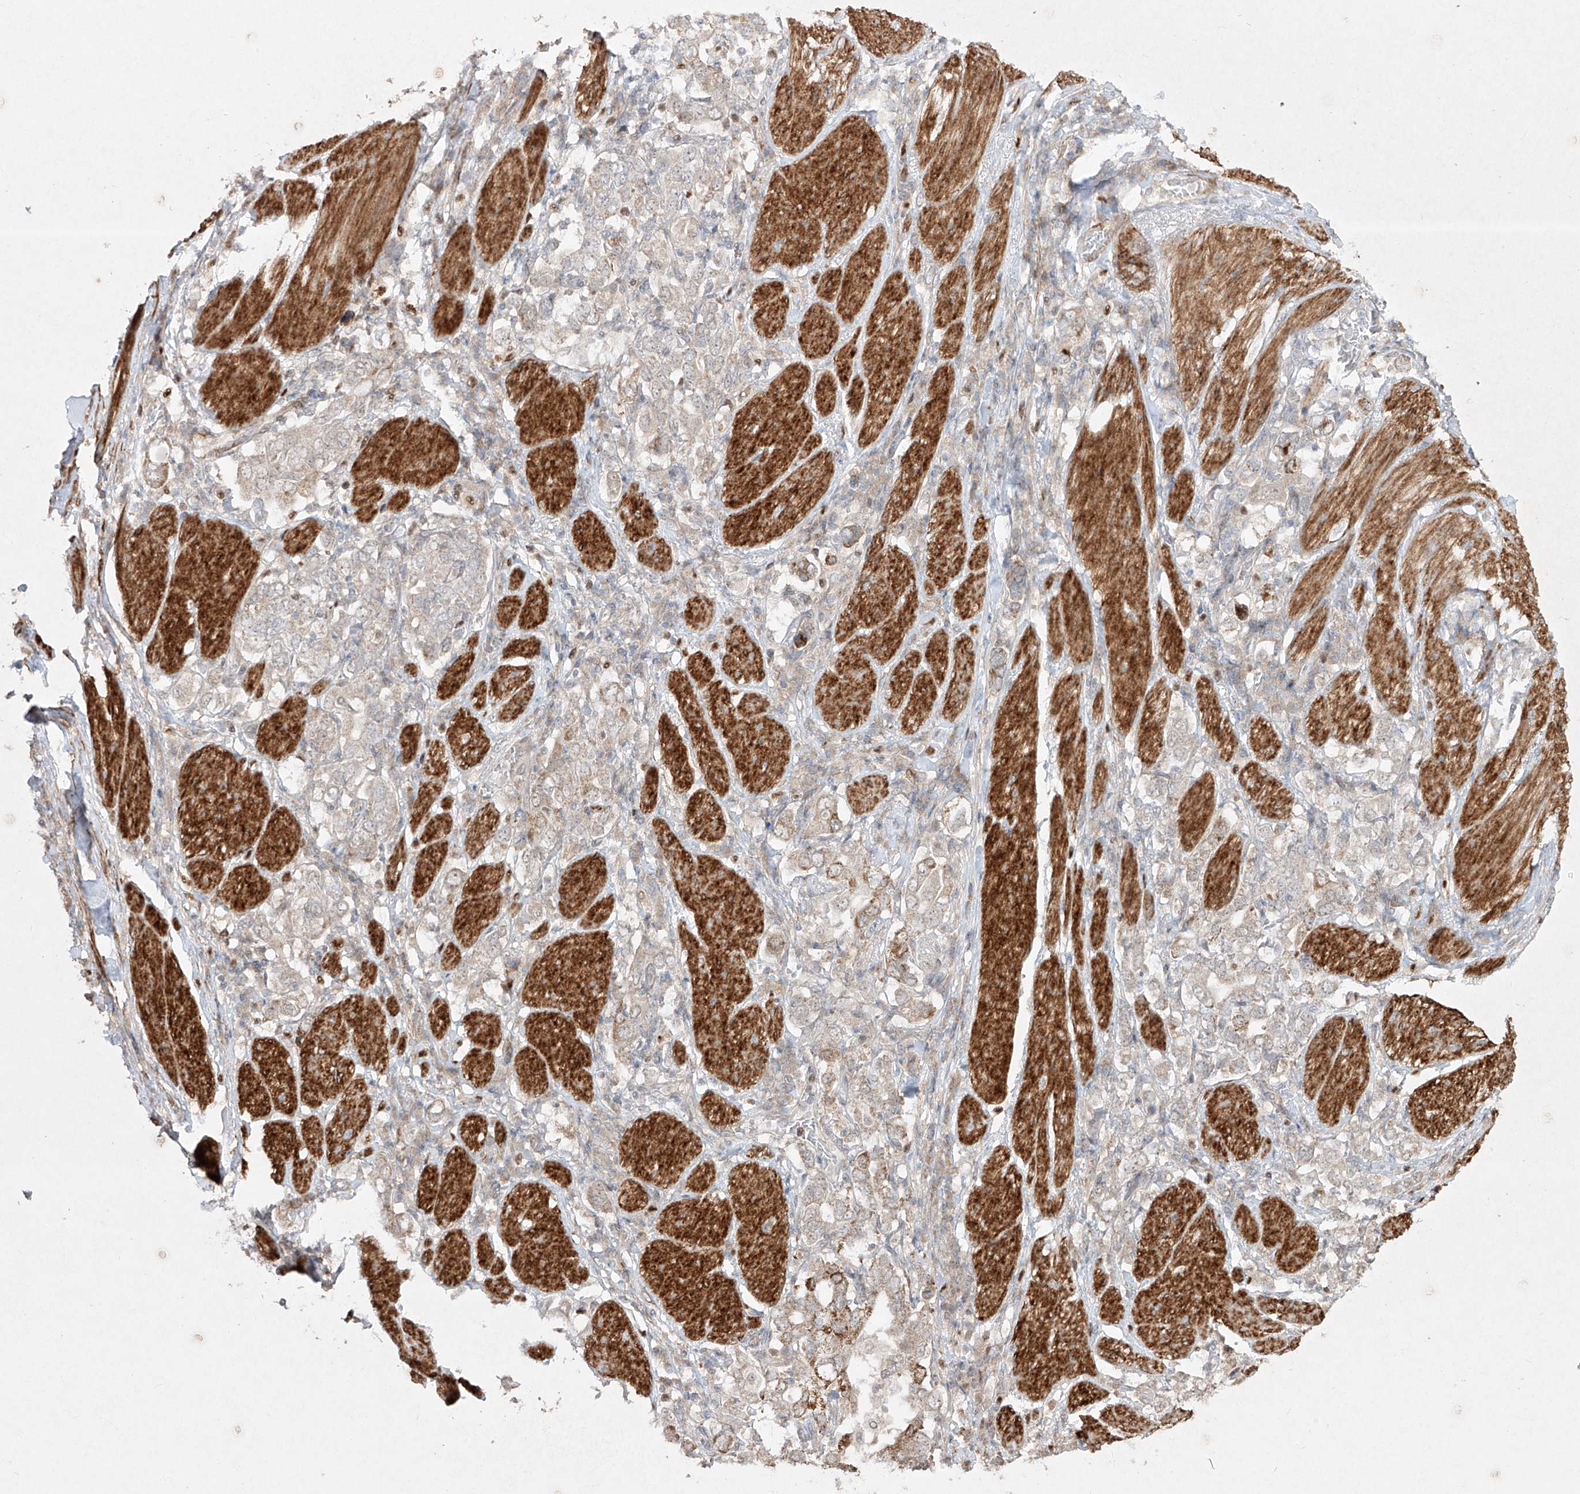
{"staining": {"intensity": "weak", "quantity": "<25%", "location": "cytoplasmic/membranous"}, "tissue": "stomach cancer", "cell_type": "Tumor cells", "image_type": "cancer", "snomed": [{"axis": "morphology", "description": "Adenocarcinoma, NOS"}, {"axis": "topography", "description": "Stomach, upper"}], "caption": "An immunohistochemistry photomicrograph of stomach cancer is shown. There is no staining in tumor cells of stomach cancer.", "gene": "KDM1B", "patient": {"sex": "male", "age": 62}}